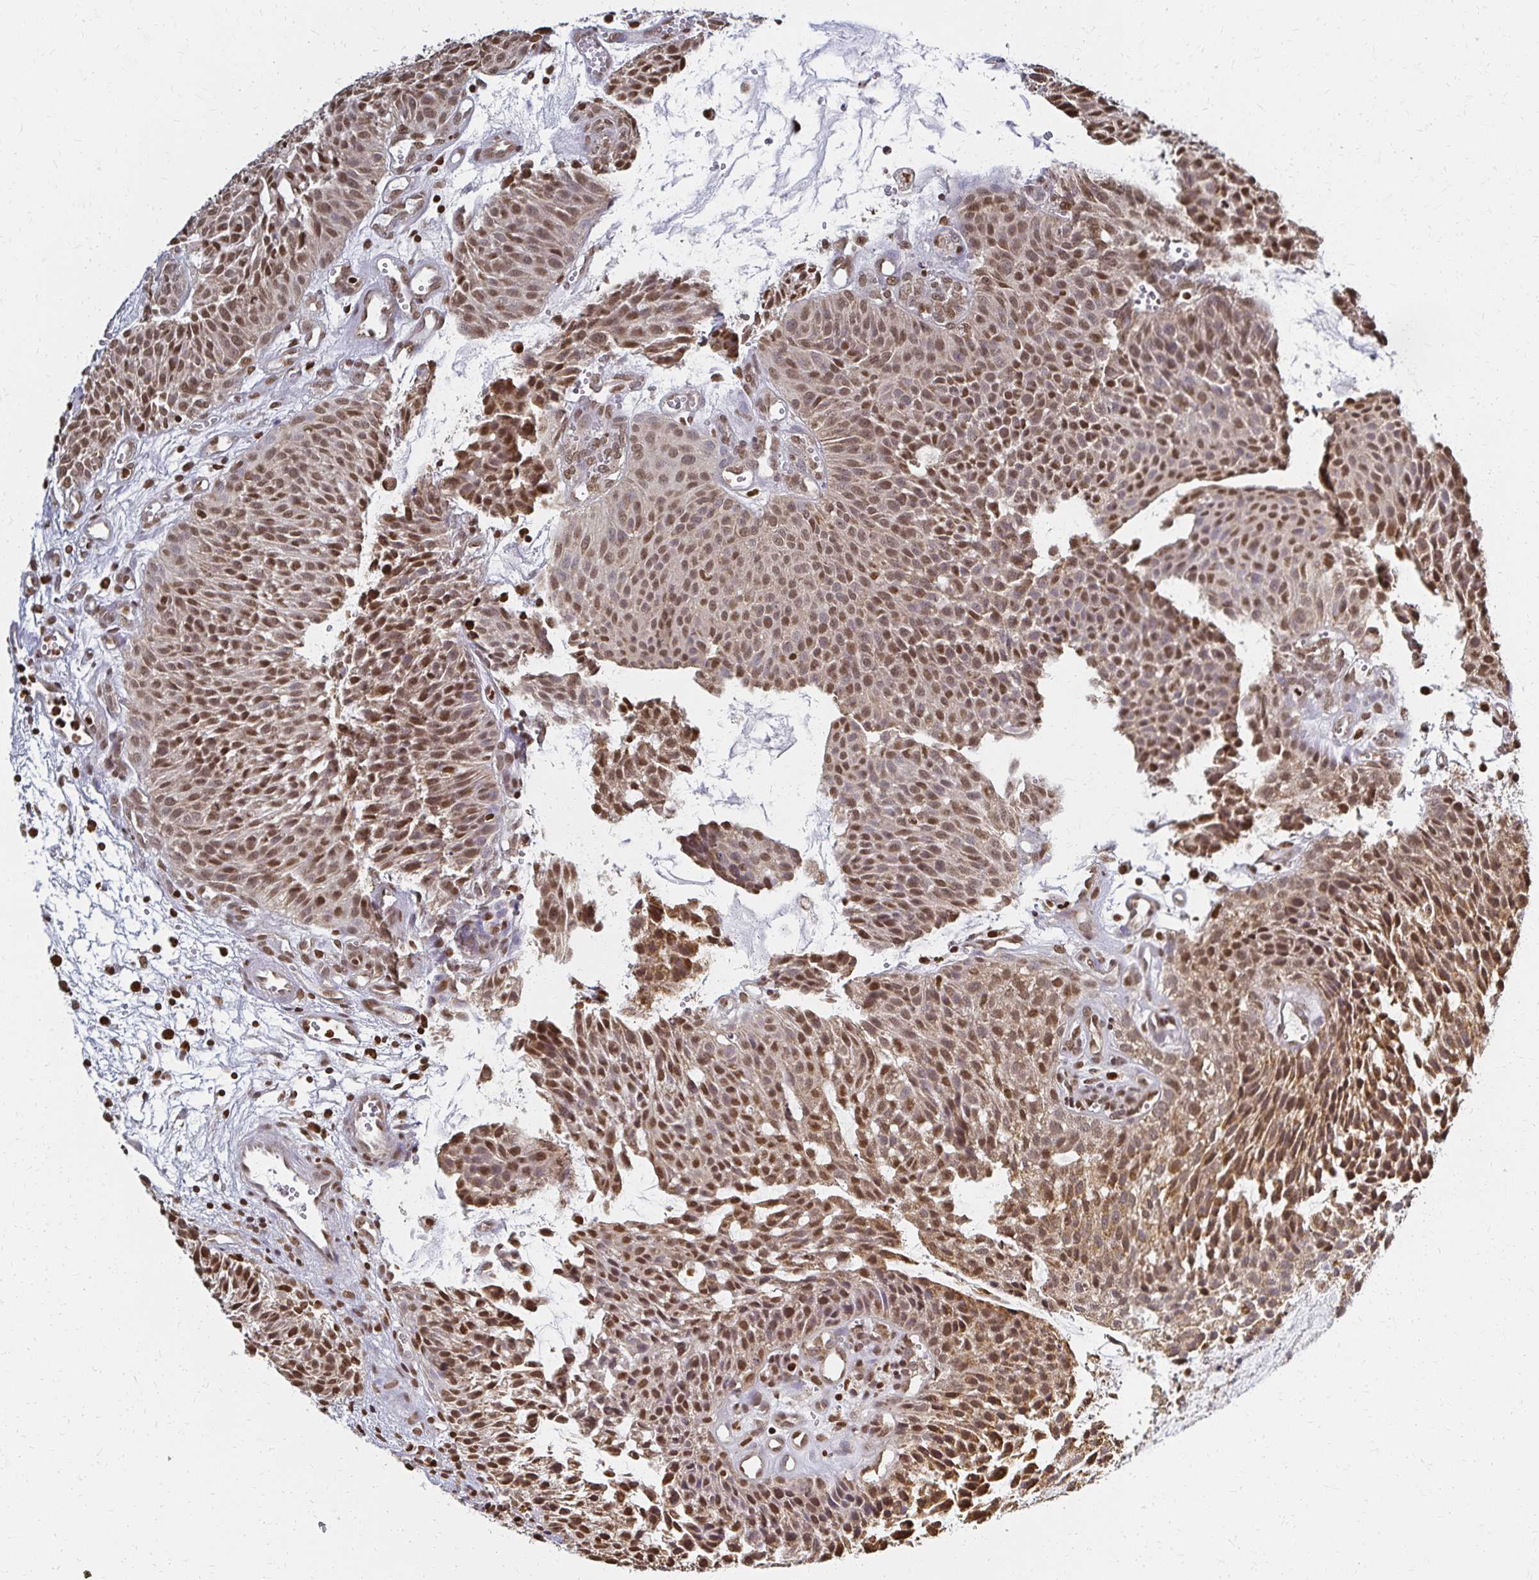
{"staining": {"intensity": "moderate", "quantity": ">75%", "location": "nuclear"}, "tissue": "urothelial cancer", "cell_type": "Tumor cells", "image_type": "cancer", "snomed": [{"axis": "morphology", "description": "Urothelial carcinoma, NOS"}, {"axis": "topography", "description": "Urinary bladder"}], "caption": "Urothelial cancer was stained to show a protein in brown. There is medium levels of moderate nuclear positivity in about >75% of tumor cells.", "gene": "HOXA9", "patient": {"sex": "male", "age": 84}}